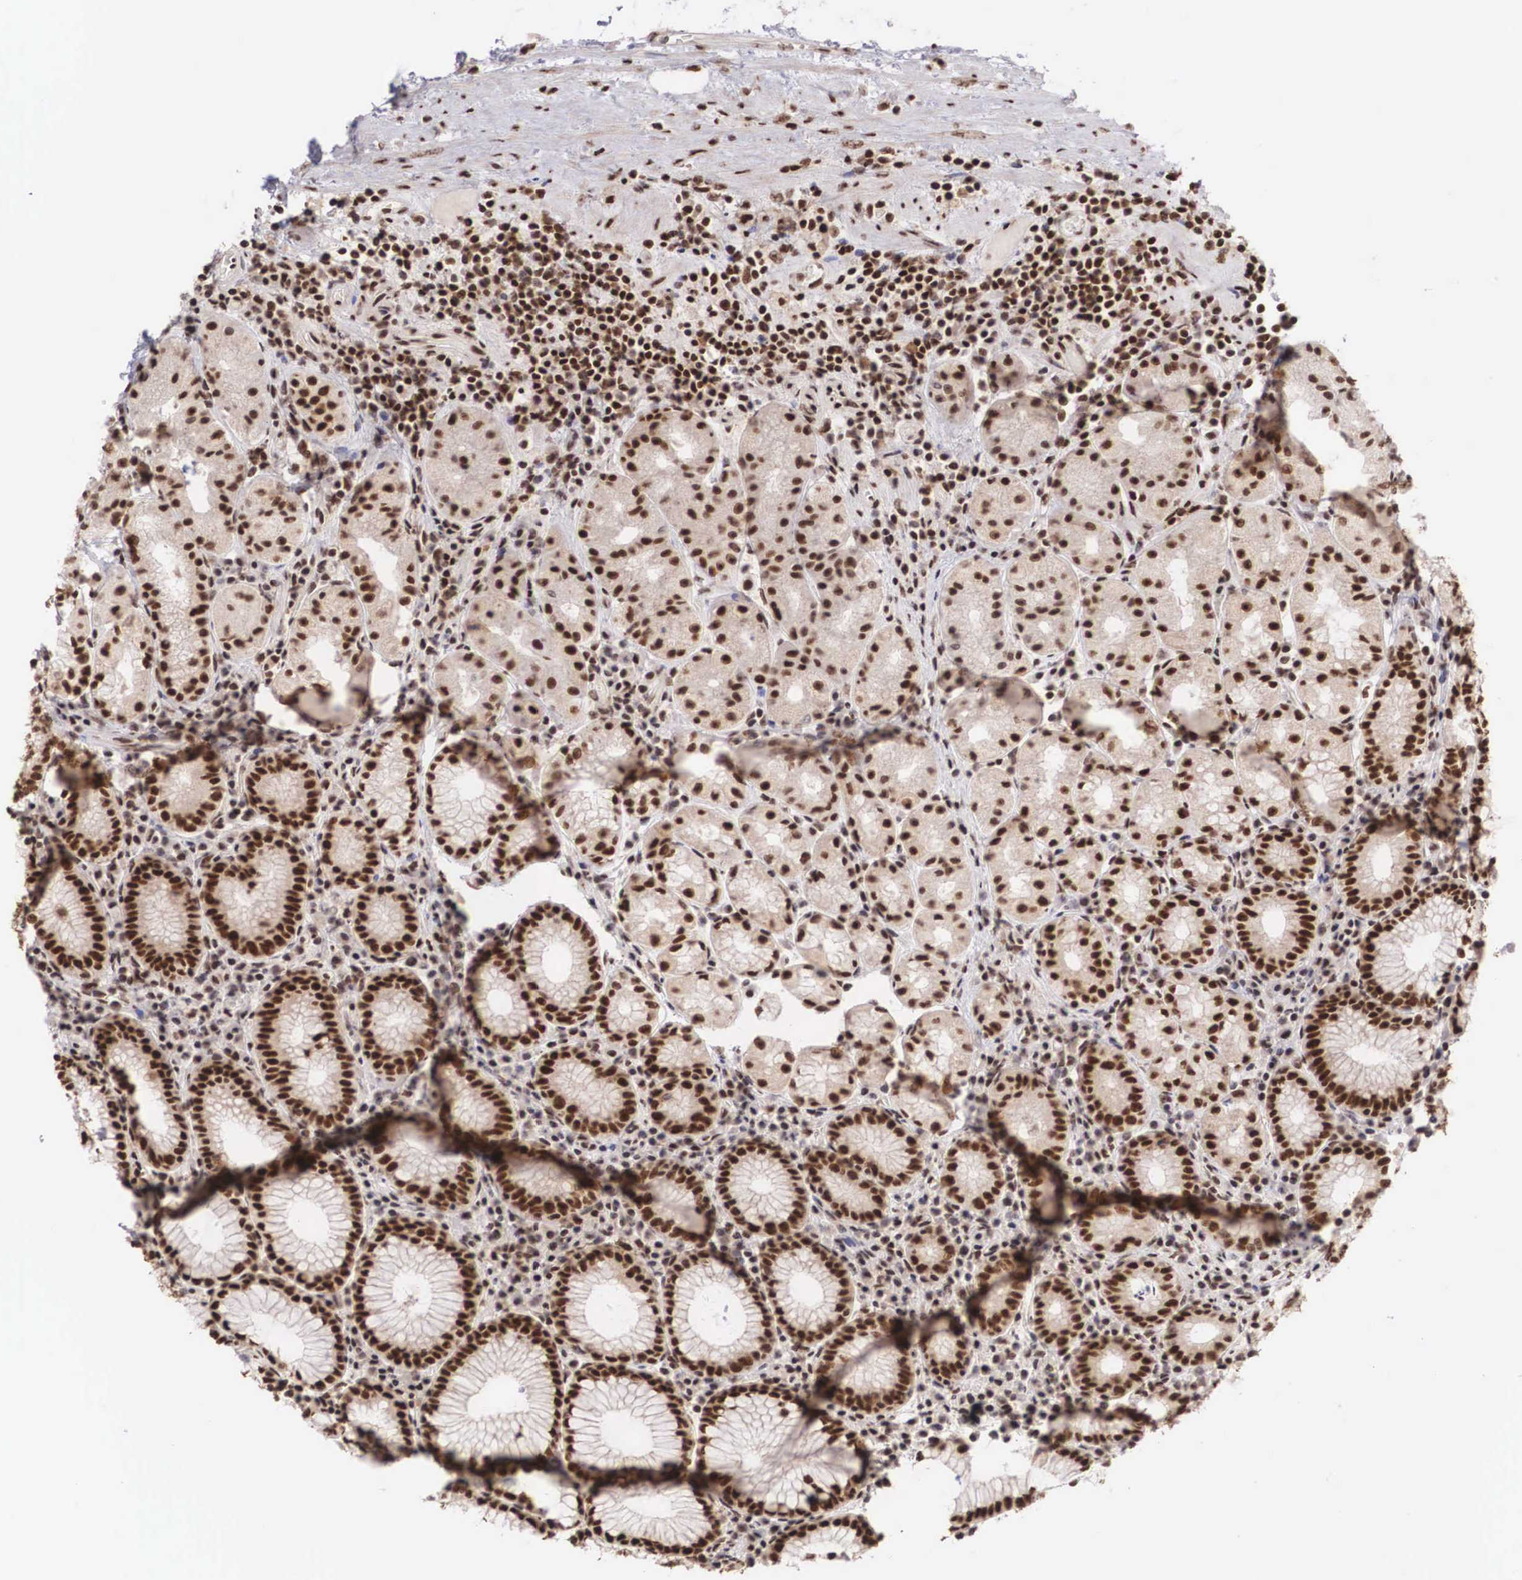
{"staining": {"intensity": "strong", "quantity": ">75%", "location": "nuclear"}, "tissue": "stomach", "cell_type": "Glandular cells", "image_type": "normal", "snomed": [{"axis": "morphology", "description": "Normal tissue, NOS"}, {"axis": "topography", "description": "Stomach, lower"}], "caption": "Glandular cells reveal high levels of strong nuclear expression in about >75% of cells in unremarkable stomach. (DAB (3,3'-diaminobenzidine) IHC with brightfield microscopy, high magnification).", "gene": "HTATSF1", "patient": {"sex": "female", "age": 43}}